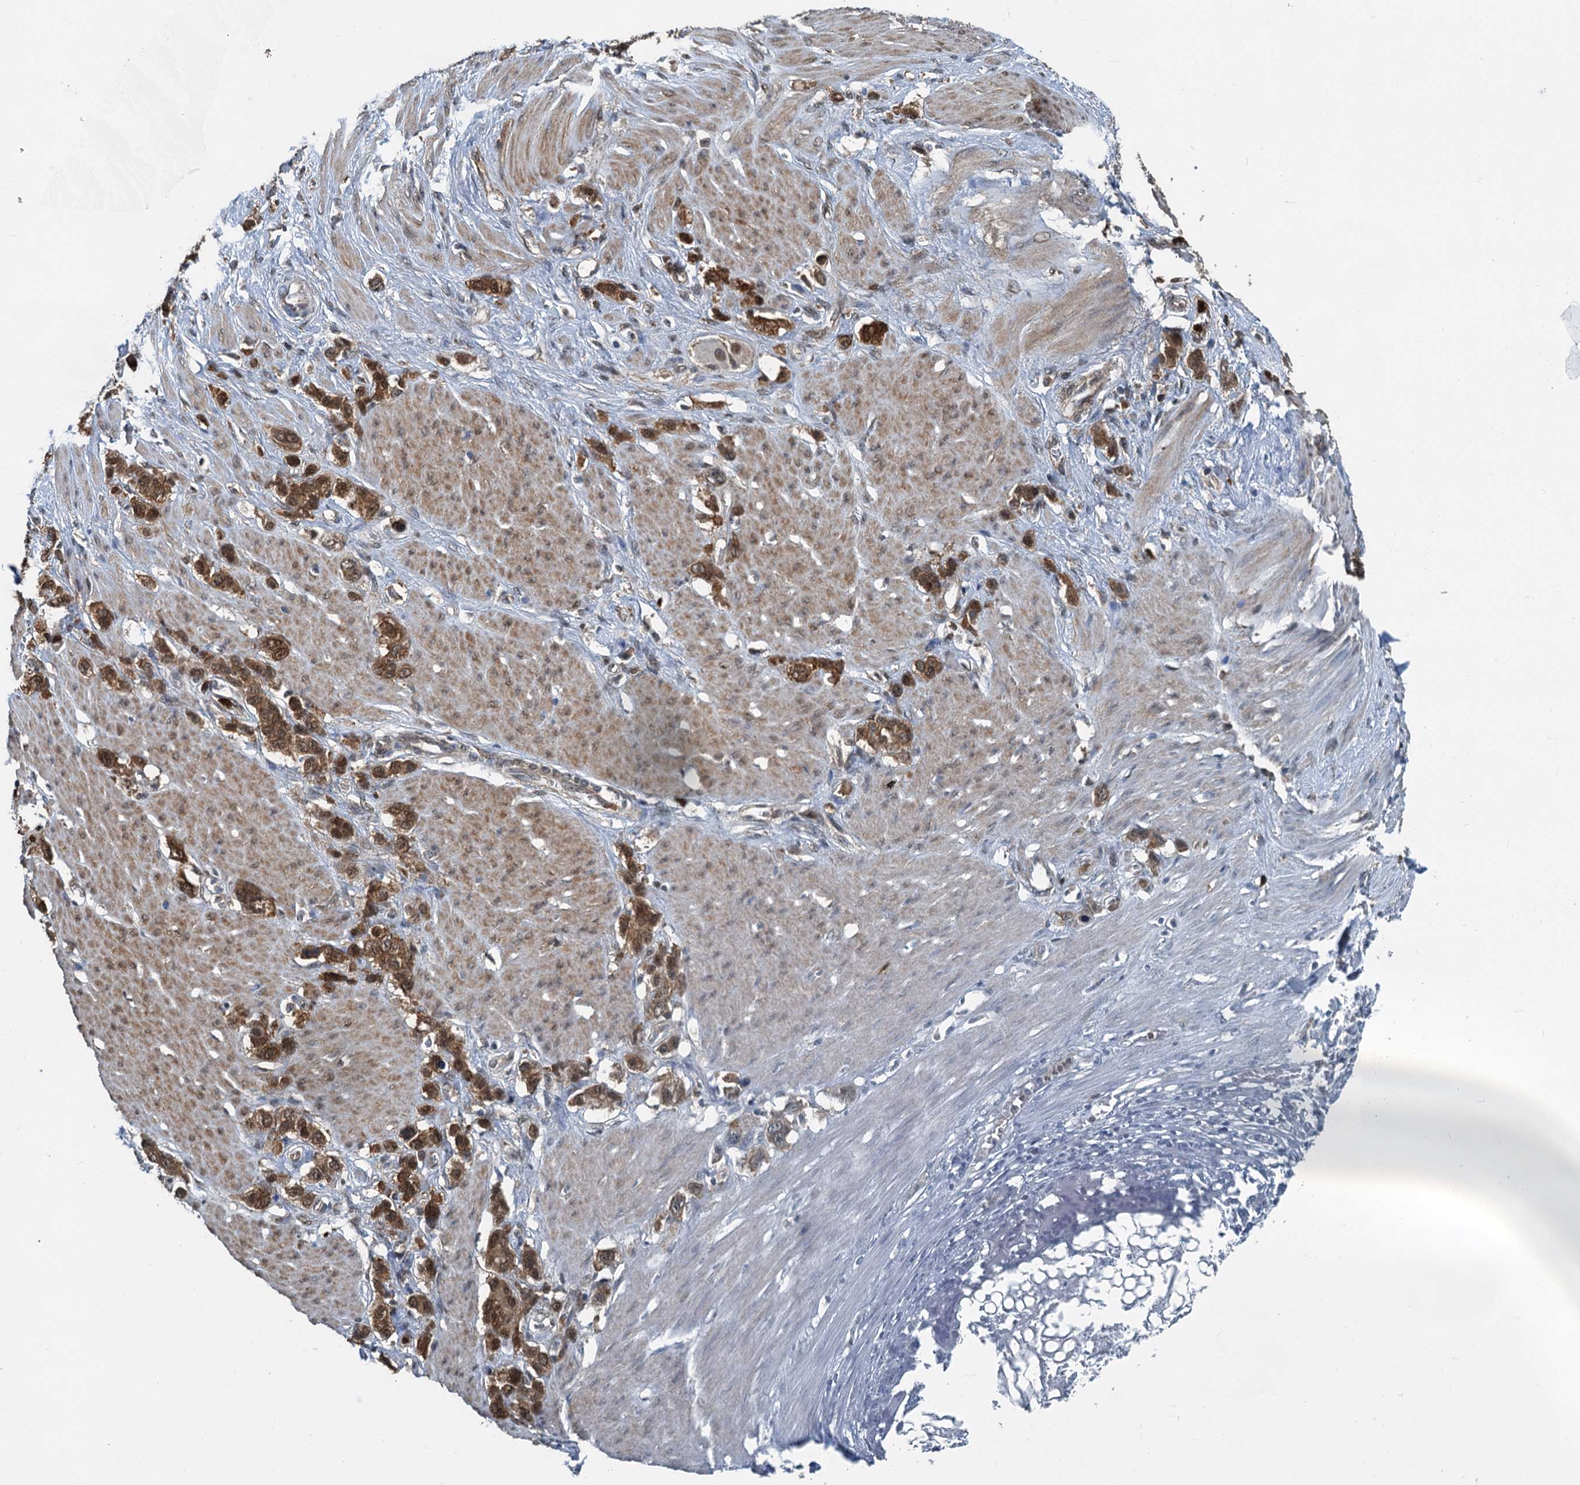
{"staining": {"intensity": "strong", "quantity": ">75%", "location": "cytoplasmic/membranous,nuclear"}, "tissue": "stomach cancer", "cell_type": "Tumor cells", "image_type": "cancer", "snomed": [{"axis": "morphology", "description": "Adenocarcinoma, NOS"}, {"axis": "morphology", "description": "Adenocarcinoma, High grade"}, {"axis": "topography", "description": "Stomach, upper"}, {"axis": "topography", "description": "Stomach, lower"}], "caption": "Immunohistochemistry of human stomach cancer (high-grade adenocarcinoma) displays high levels of strong cytoplasmic/membranous and nuclear expression in about >75% of tumor cells.", "gene": "GPI", "patient": {"sex": "female", "age": 65}}